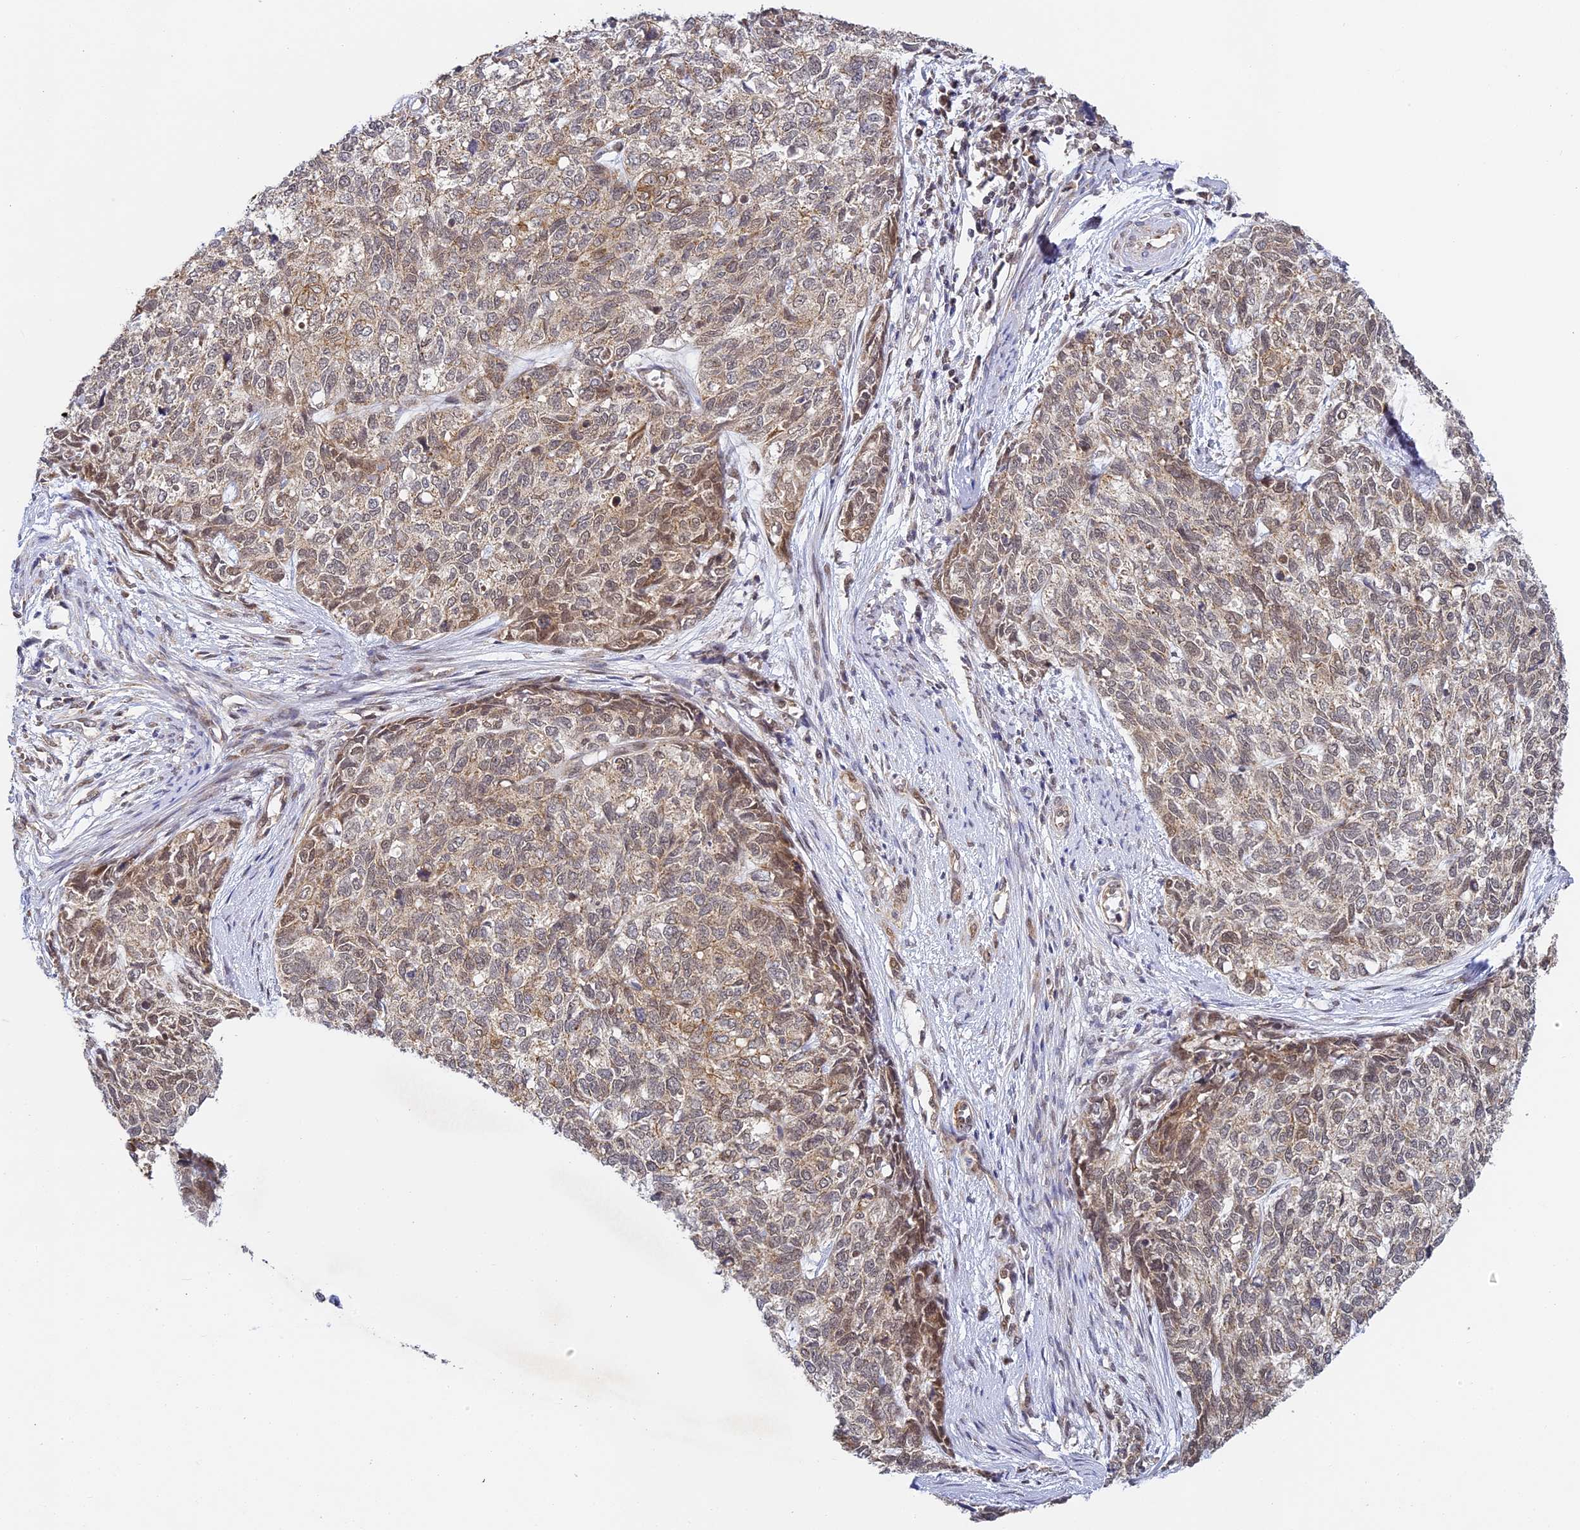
{"staining": {"intensity": "moderate", "quantity": "25%-75%", "location": "cytoplasmic/membranous,nuclear"}, "tissue": "cervical cancer", "cell_type": "Tumor cells", "image_type": "cancer", "snomed": [{"axis": "morphology", "description": "Squamous cell carcinoma, NOS"}, {"axis": "topography", "description": "Cervix"}], "caption": "A brown stain highlights moderate cytoplasmic/membranous and nuclear positivity of a protein in squamous cell carcinoma (cervical) tumor cells. The staining was performed using DAB to visualize the protein expression in brown, while the nuclei were stained in blue with hematoxylin (Magnification: 20x).", "gene": "DNAAF10", "patient": {"sex": "female", "age": 63}}